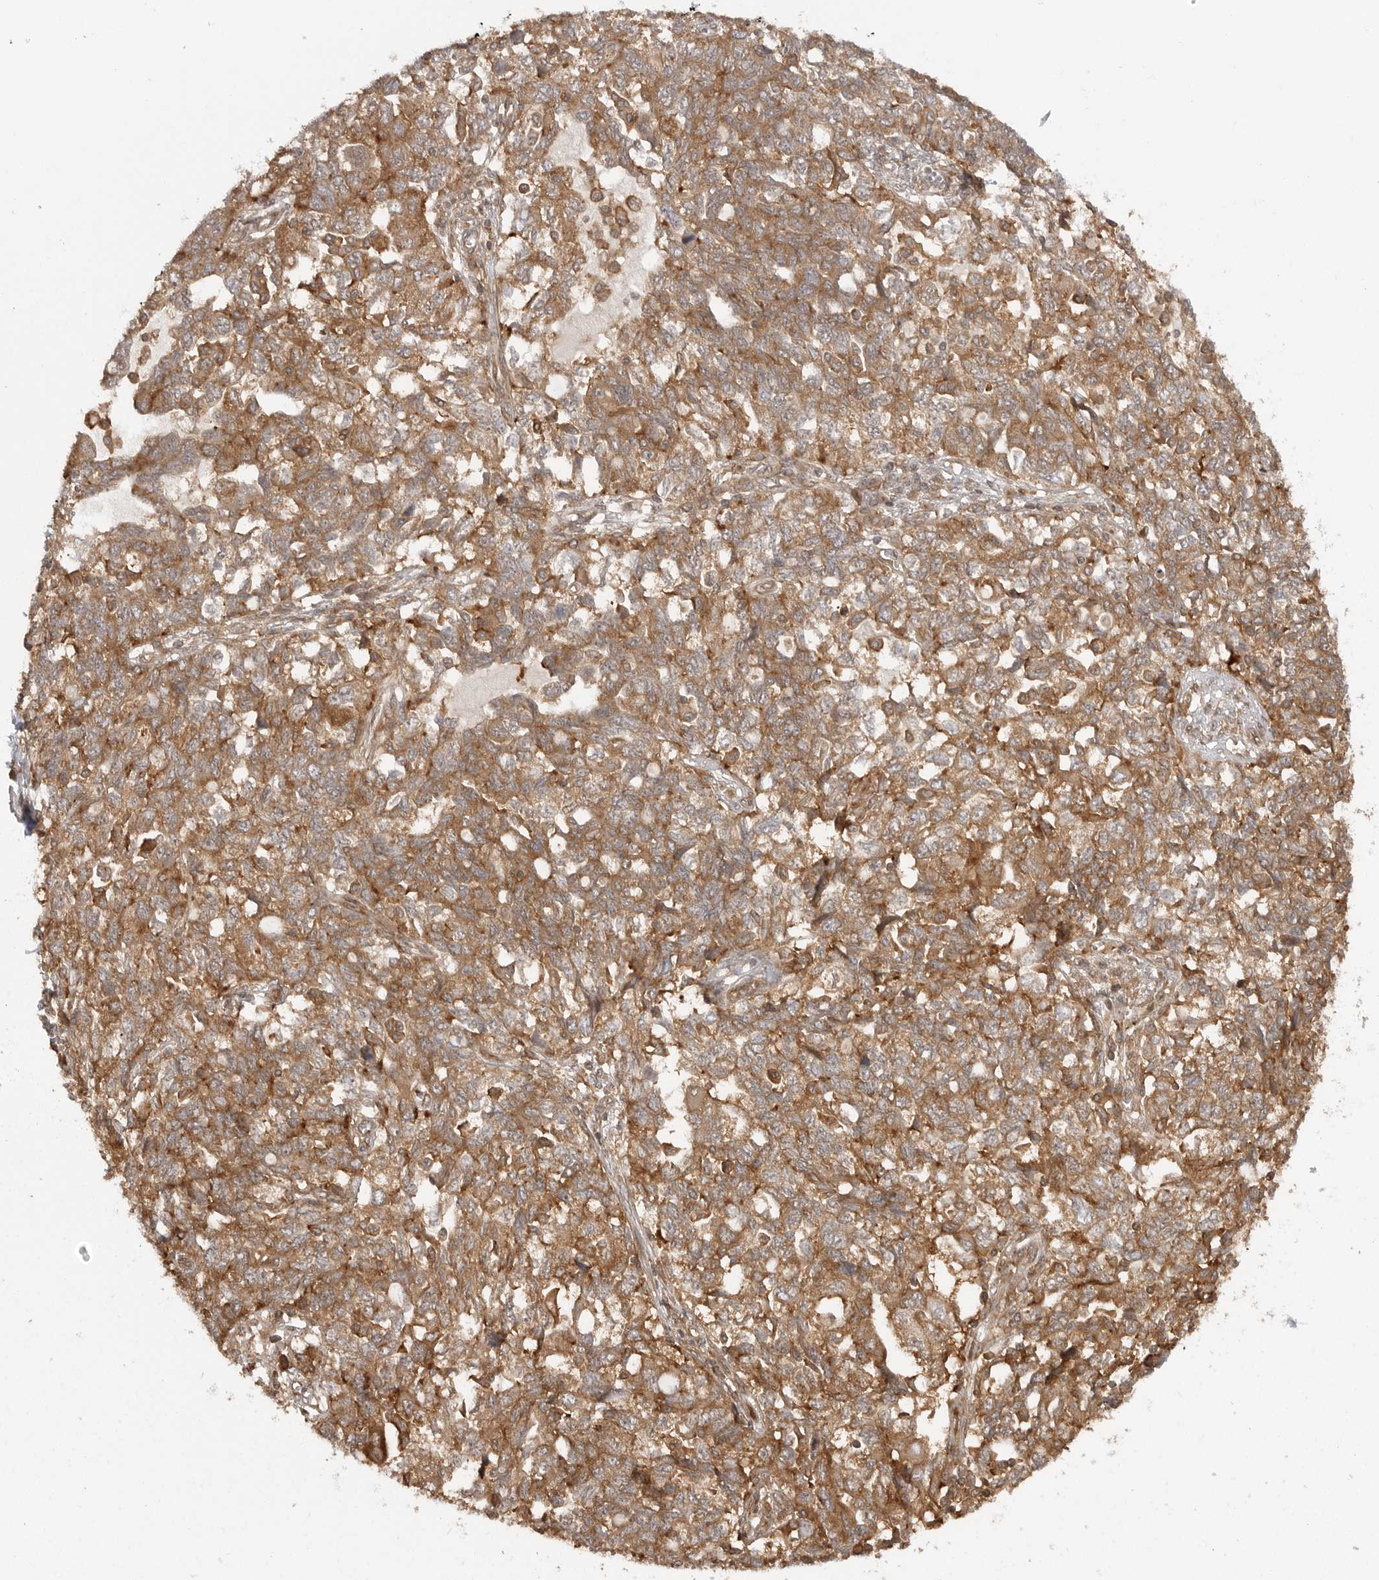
{"staining": {"intensity": "moderate", "quantity": ">75%", "location": "cytoplasmic/membranous"}, "tissue": "ovarian cancer", "cell_type": "Tumor cells", "image_type": "cancer", "snomed": [{"axis": "morphology", "description": "Carcinoma, NOS"}, {"axis": "morphology", "description": "Cystadenocarcinoma, serous, NOS"}, {"axis": "topography", "description": "Ovary"}], "caption": "DAB immunohistochemical staining of ovarian cancer shows moderate cytoplasmic/membranous protein expression in about >75% of tumor cells.", "gene": "FAT3", "patient": {"sex": "female", "age": 69}}